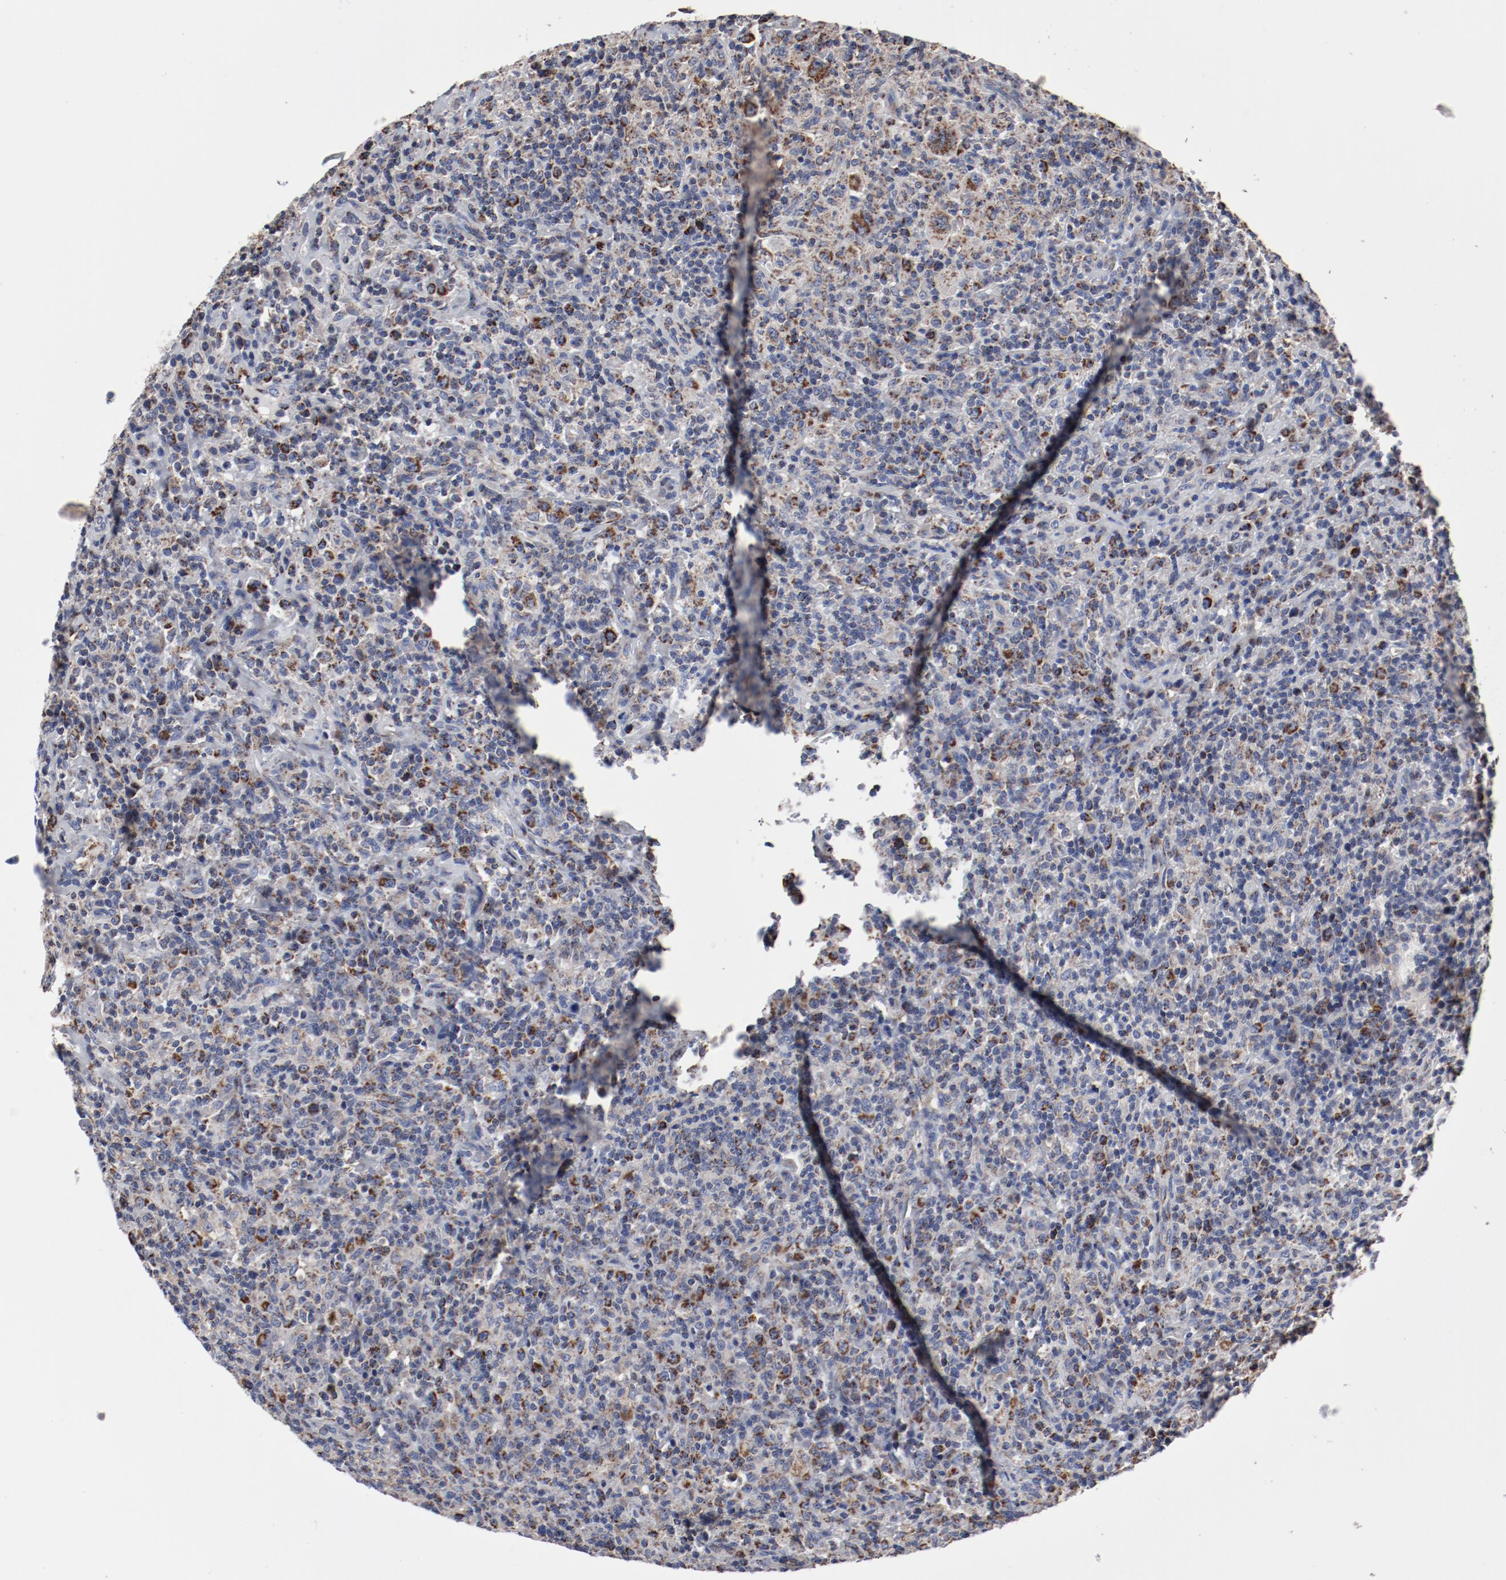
{"staining": {"intensity": "moderate", "quantity": "25%-75%", "location": "cytoplasmic/membranous"}, "tissue": "lymphoma", "cell_type": "Tumor cells", "image_type": "cancer", "snomed": [{"axis": "morphology", "description": "Hodgkin's disease, NOS"}, {"axis": "topography", "description": "Lymph node"}], "caption": "A histopathology image of human Hodgkin's disease stained for a protein shows moderate cytoplasmic/membranous brown staining in tumor cells. (DAB IHC with brightfield microscopy, high magnification).", "gene": "NDUFV2", "patient": {"sex": "male", "age": 65}}